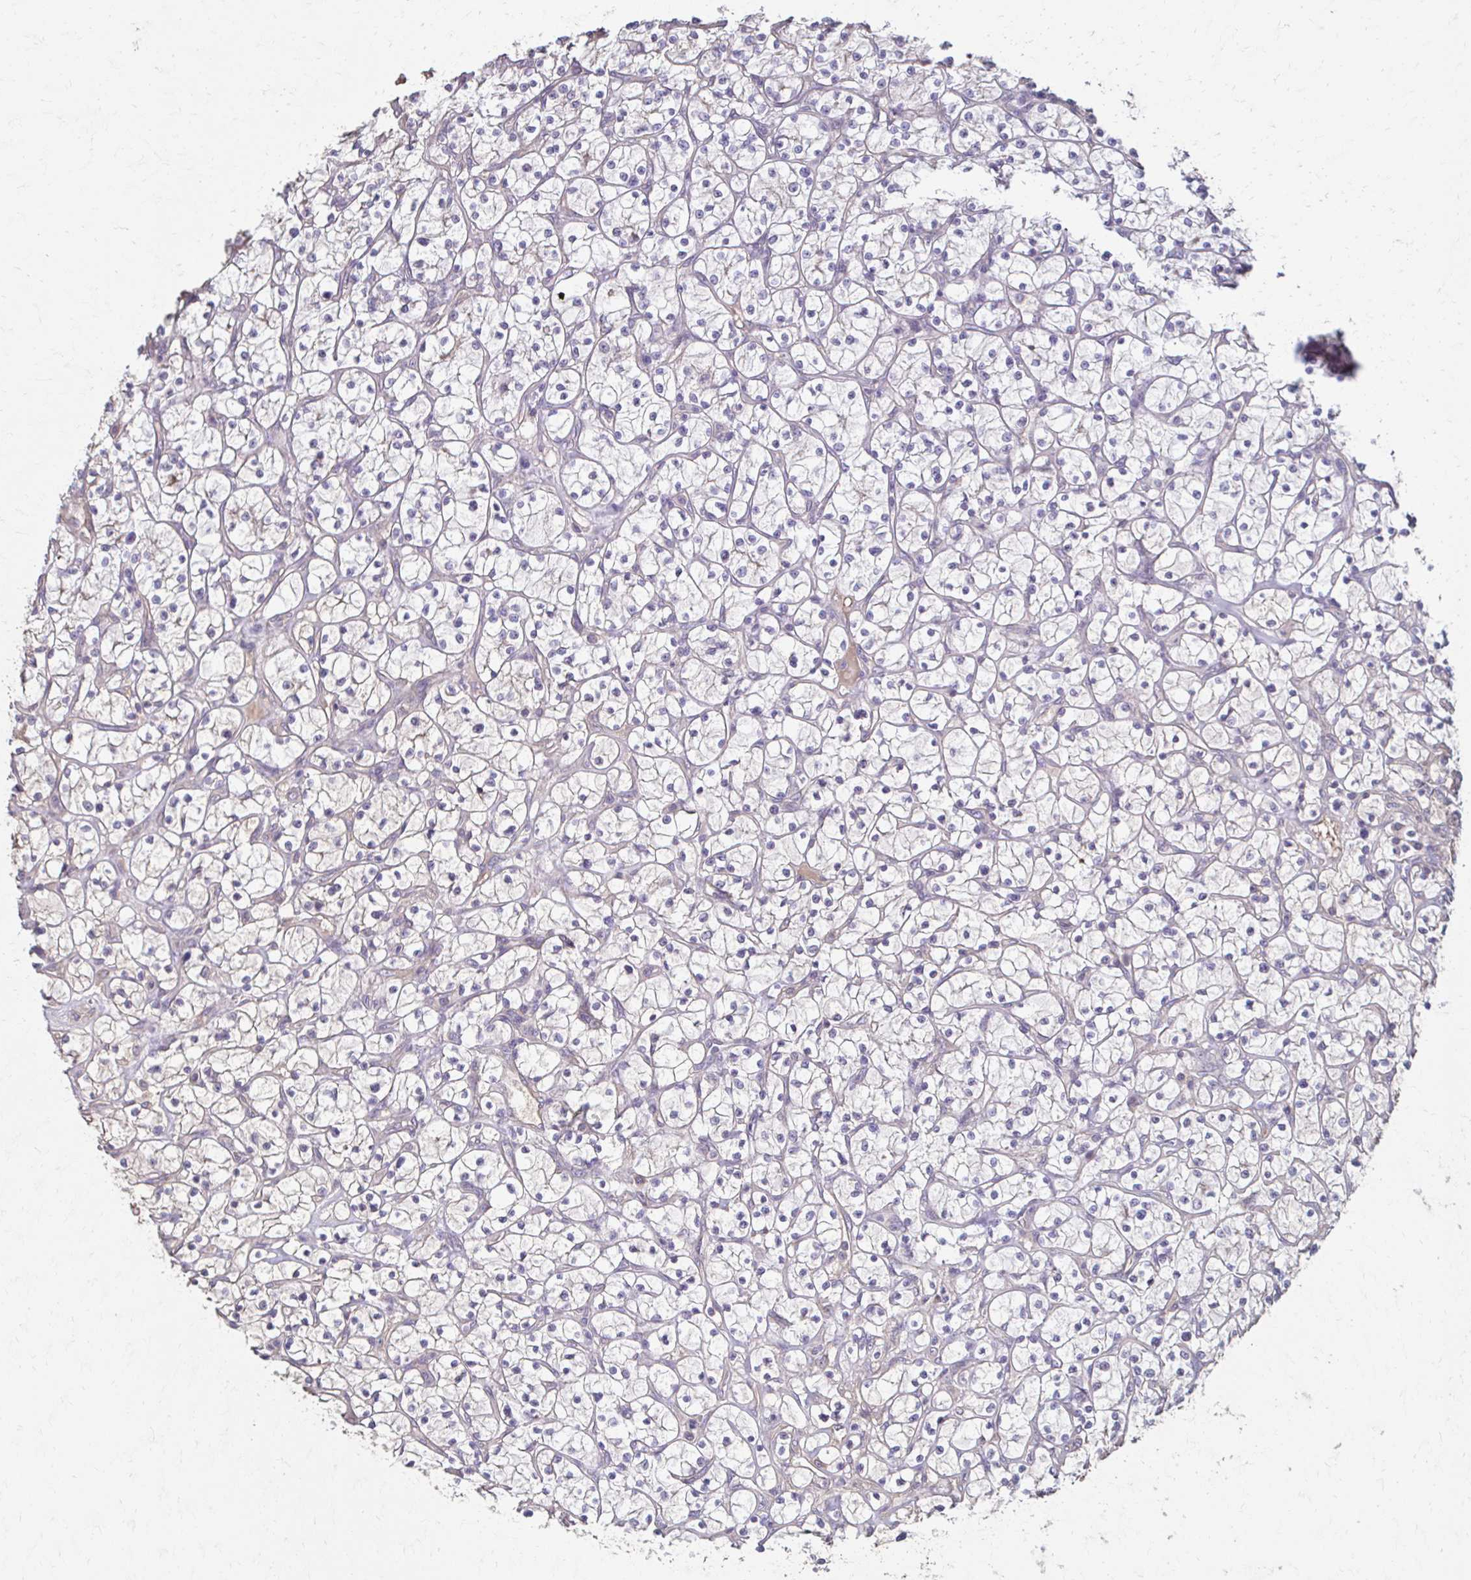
{"staining": {"intensity": "negative", "quantity": "none", "location": "none"}, "tissue": "renal cancer", "cell_type": "Tumor cells", "image_type": "cancer", "snomed": [{"axis": "morphology", "description": "Adenocarcinoma, NOS"}, {"axis": "topography", "description": "Kidney"}], "caption": "Adenocarcinoma (renal) was stained to show a protein in brown. There is no significant staining in tumor cells.", "gene": "IL18BP", "patient": {"sex": "female", "age": 64}}